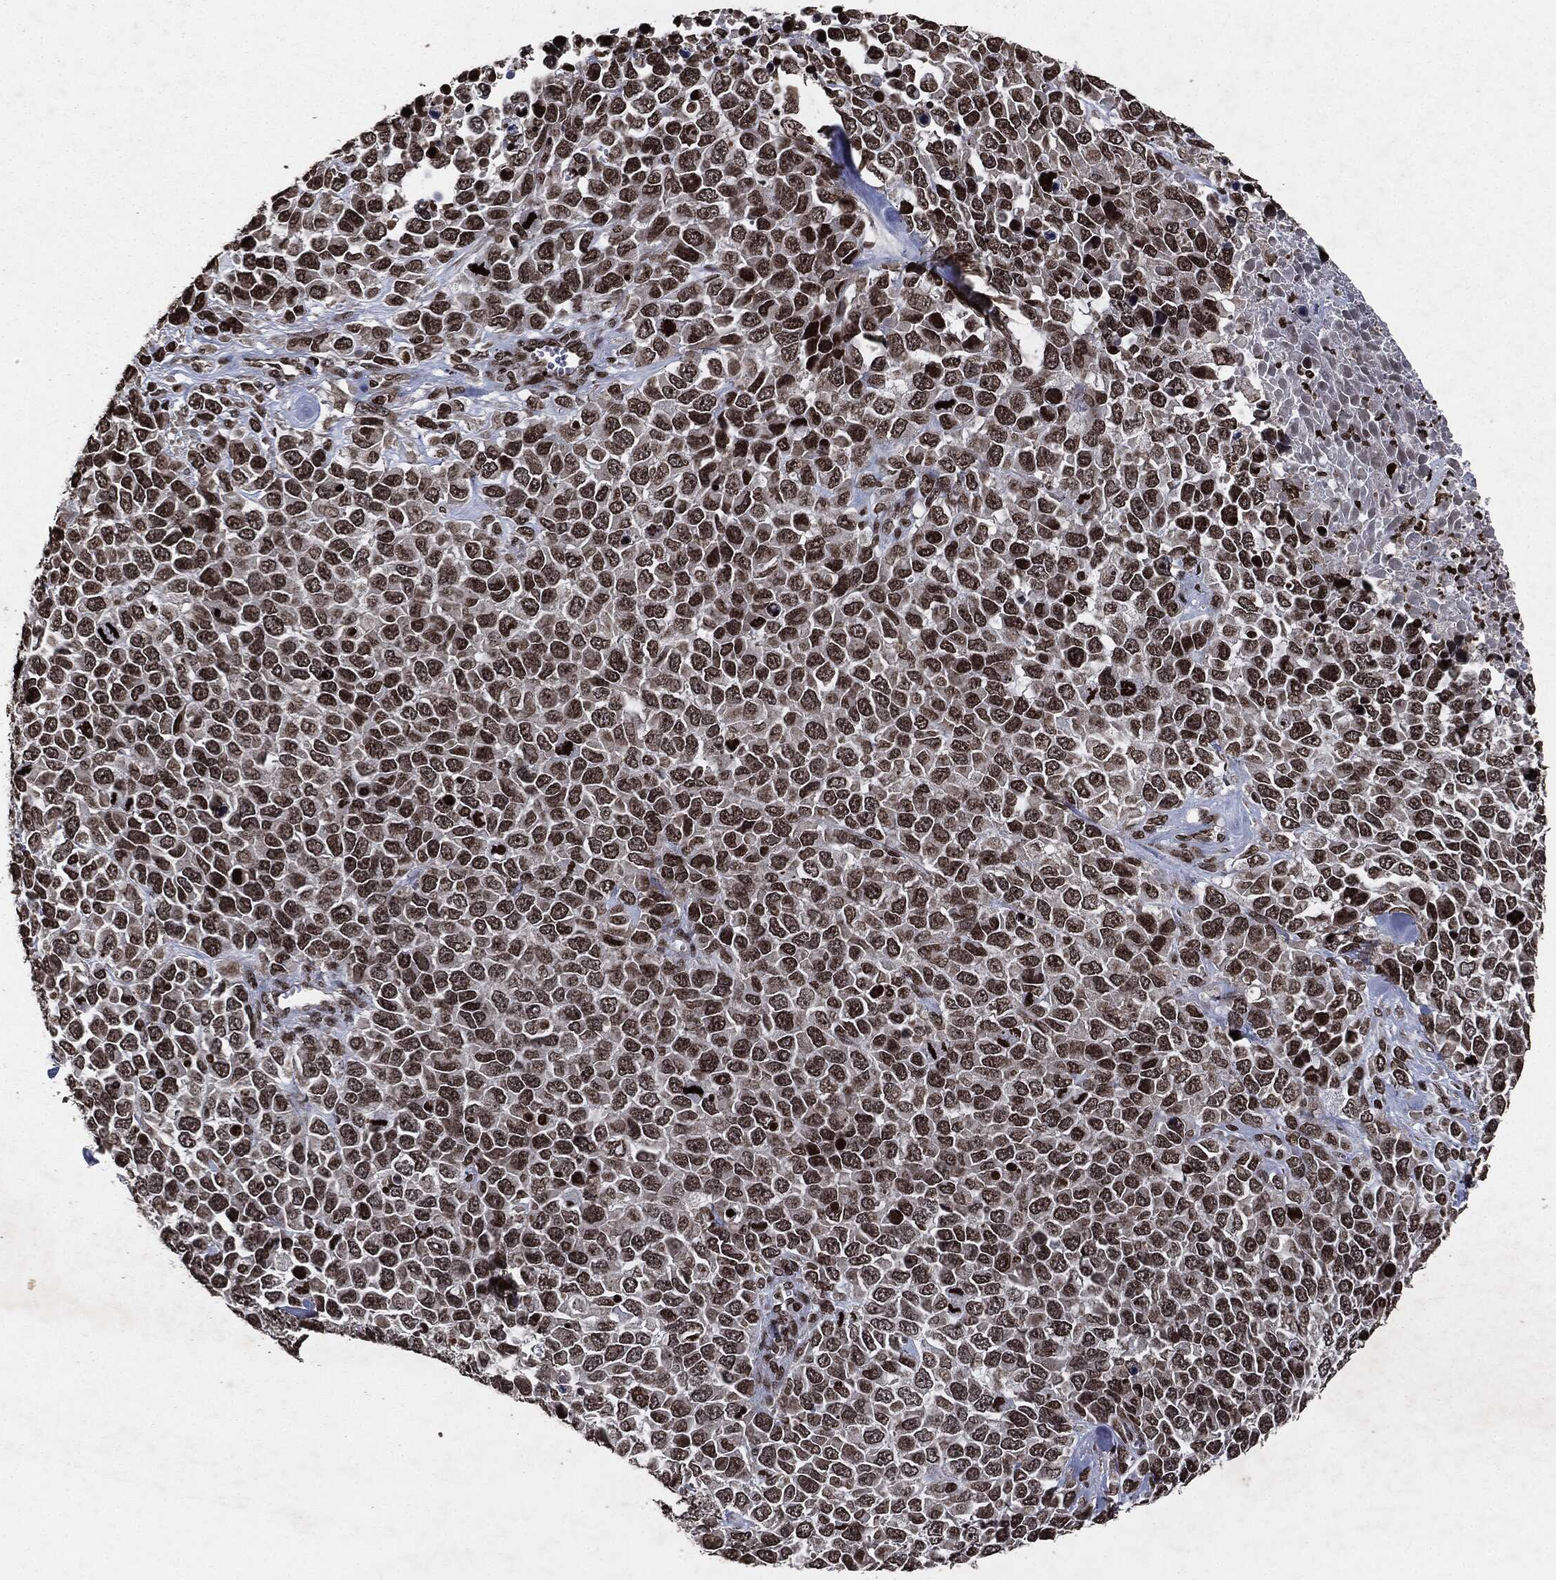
{"staining": {"intensity": "moderate", "quantity": ">75%", "location": "nuclear"}, "tissue": "melanoma", "cell_type": "Tumor cells", "image_type": "cancer", "snomed": [{"axis": "morphology", "description": "Malignant melanoma, Metastatic site"}, {"axis": "topography", "description": "Skin"}], "caption": "Immunohistochemistry (IHC) (DAB (3,3'-diaminobenzidine)) staining of malignant melanoma (metastatic site) shows moderate nuclear protein positivity in approximately >75% of tumor cells.", "gene": "JUN", "patient": {"sex": "male", "age": 84}}